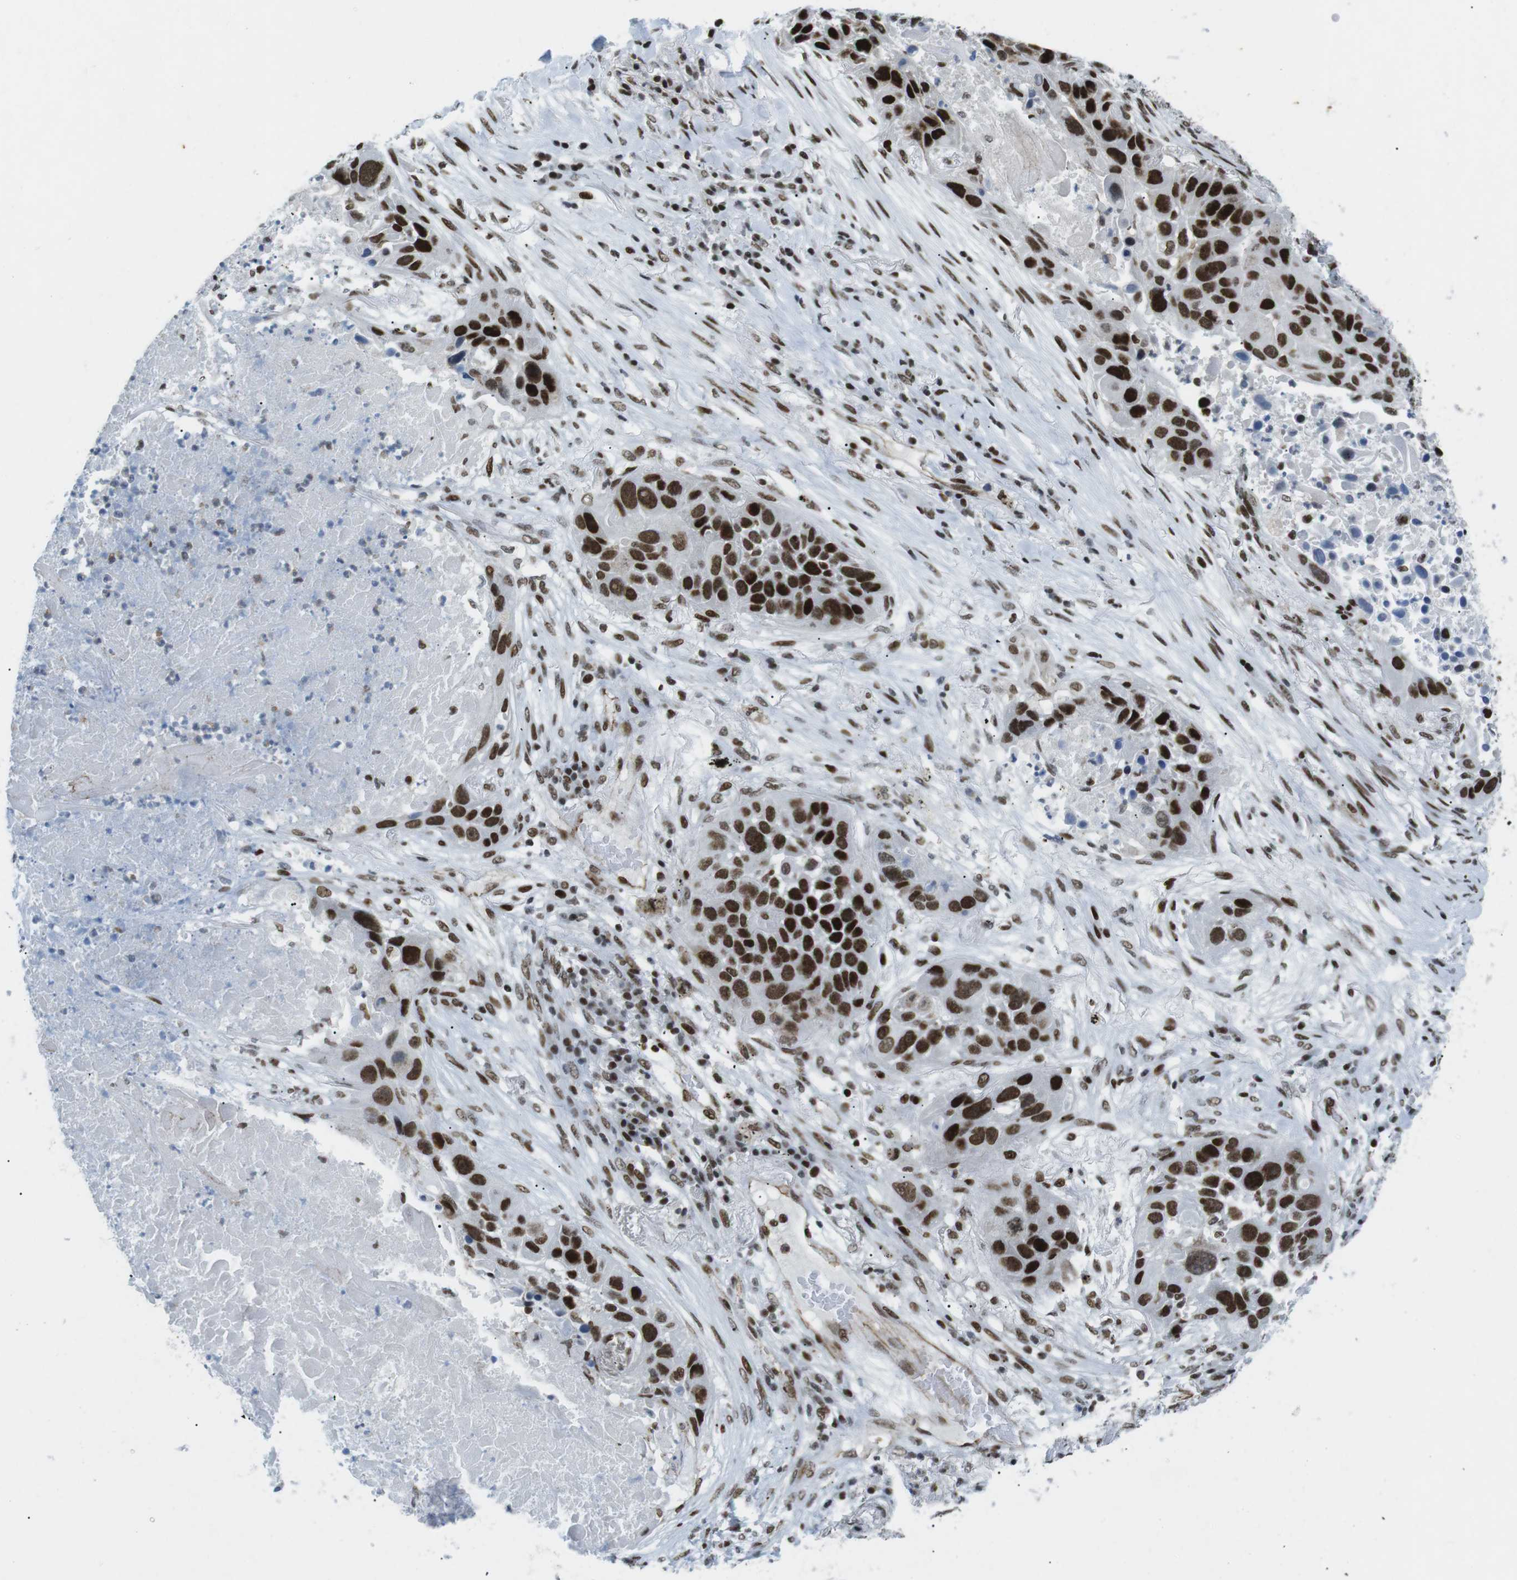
{"staining": {"intensity": "strong", "quantity": ">75%", "location": "nuclear"}, "tissue": "lung cancer", "cell_type": "Tumor cells", "image_type": "cancer", "snomed": [{"axis": "morphology", "description": "Squamous cell carcinoma, NOS"}, {"axis": "topography", "description": "Lung"}], "caption": "Tumor cells reveal strong nuclear staining in about >75% of cells in squamous cell carcinoma (lung).", "gene": "ARID1A", "patient": {"sex": "male", "age": 57}}